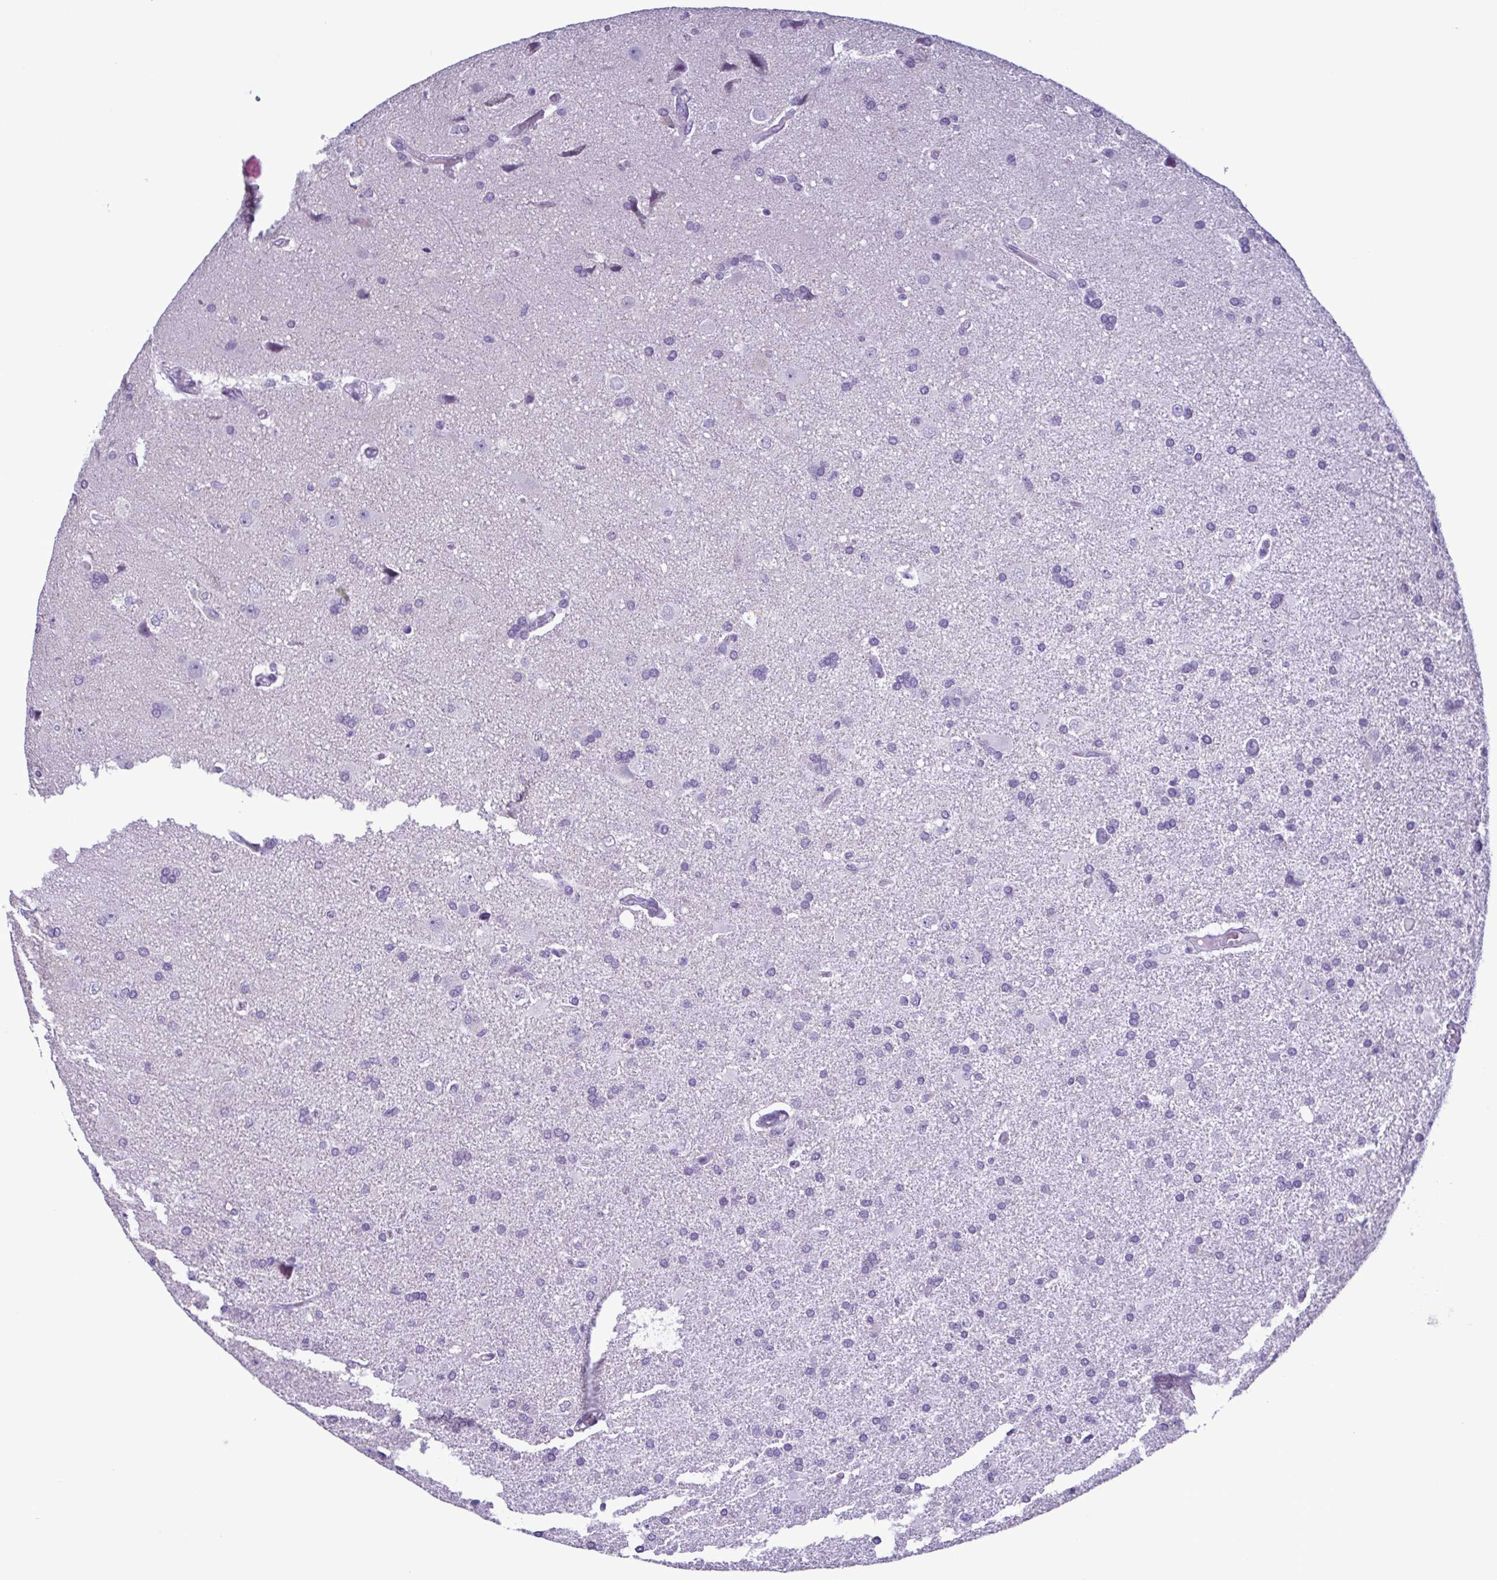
{"staining": {"intensity": "negative", "quantity": "none", "location": "none"}, "tissue": "glioma", "cell_type": "Tumor cells", "image_type": "cancer", "snomed": [{"axis": "morphology", "description": "Glioma, malignant, High grade"}, {"axis": "topography", "description": "Brain"}], "caption": "A micrograph of malignant glioma (high-grade) stained for a protein displays no brown staining in tumor cells. The staining is performed using DAB (3,3'-diaminobenzidine) brown chromogen with nuclei counter-stained in using hematoxylin.", "gene": "INAFM1", "patient": {"sex": "male", "age": 68}}